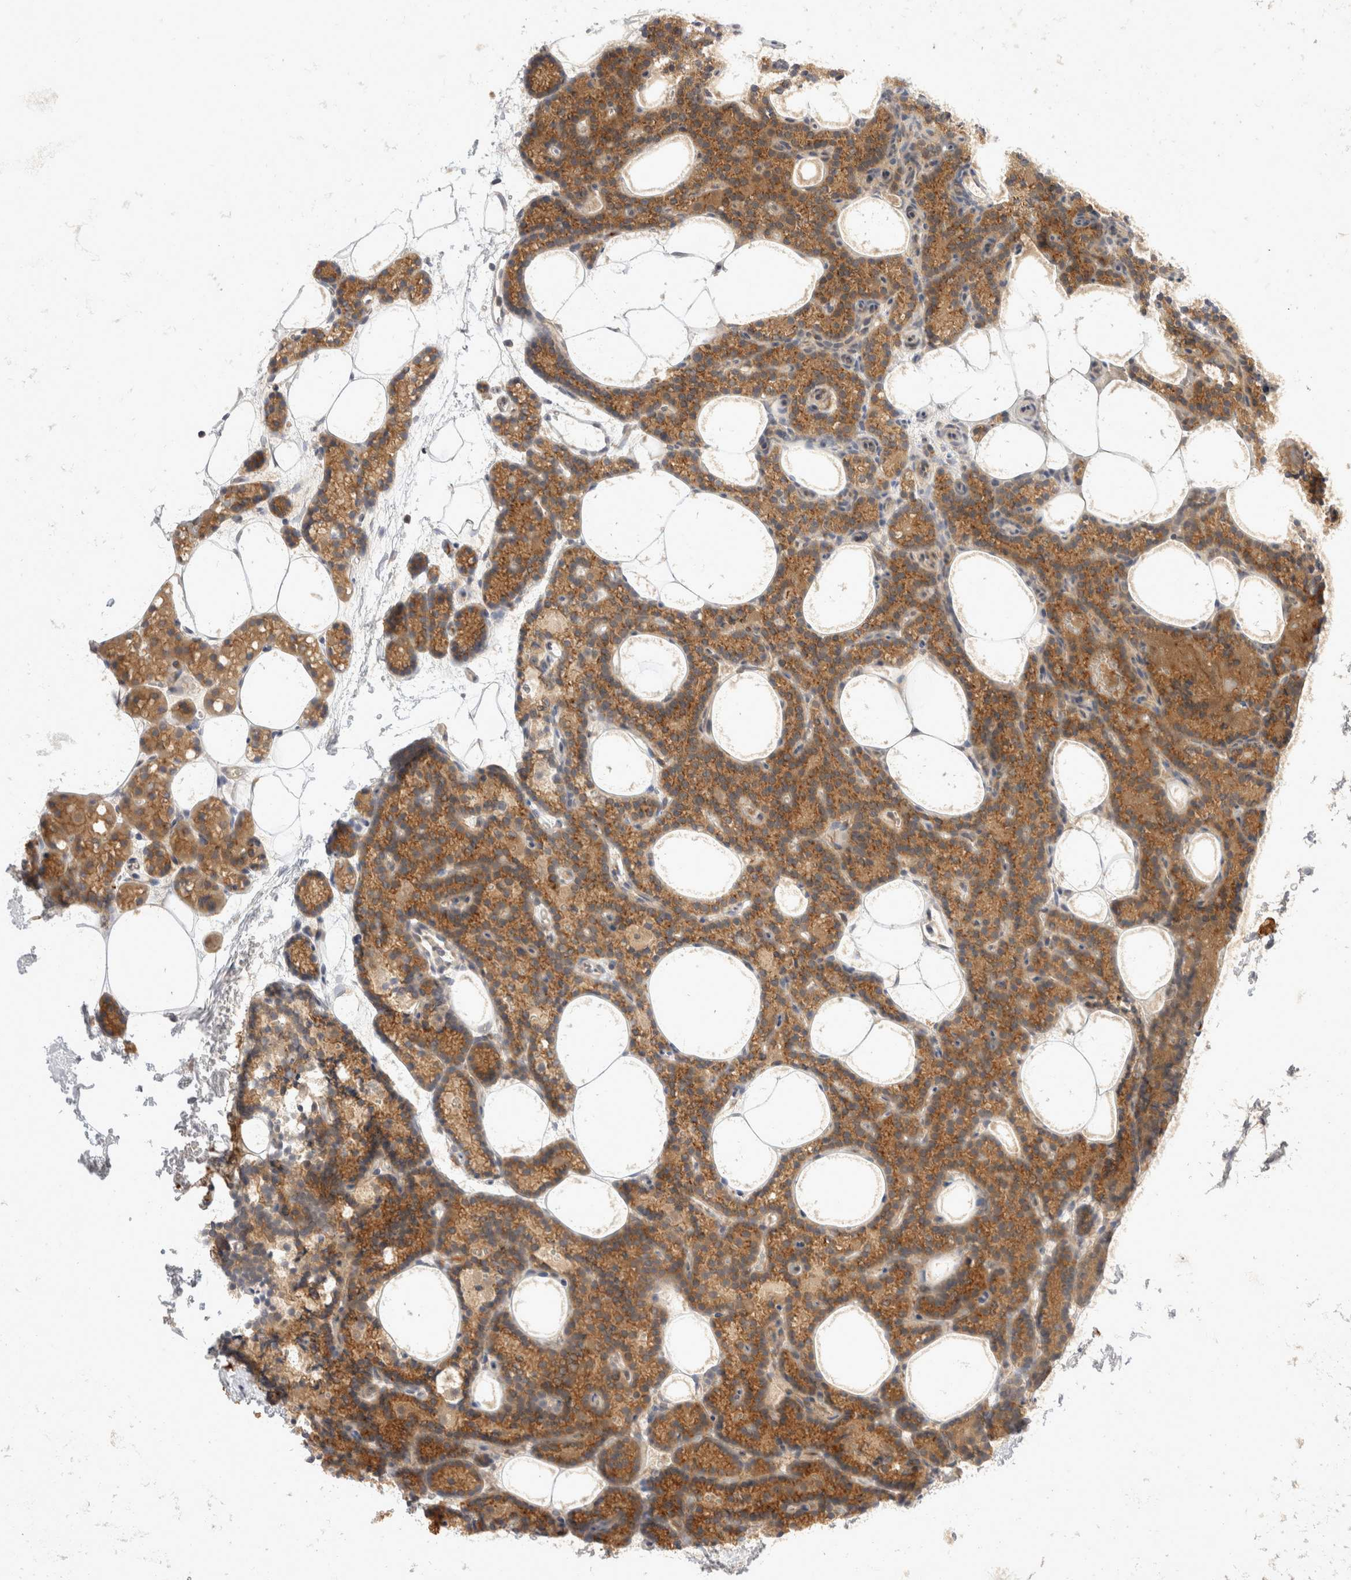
{"staining": {"intensity": "moderate", "quantity": ">75%", "location": "cytoplasmic/membranous"}, "tissue": "parathyroid gland", "cell_type": "Glandular cells", "image_type": "normal", "snomed": [{"axis": "morphology", "description": "Normal tissue, NOS"}, {"axis": "topography", "description": "Parathyroid gland"}], "caption": "Immunohistochemistry (IHC) of unremarkable parathyroid gland displays medium levels of moderate cytoplasmic/membranous expression in about >75% of glandular cells.", "gene": "EIF4G3", "patient": {"sex": "male", "age": 58}}